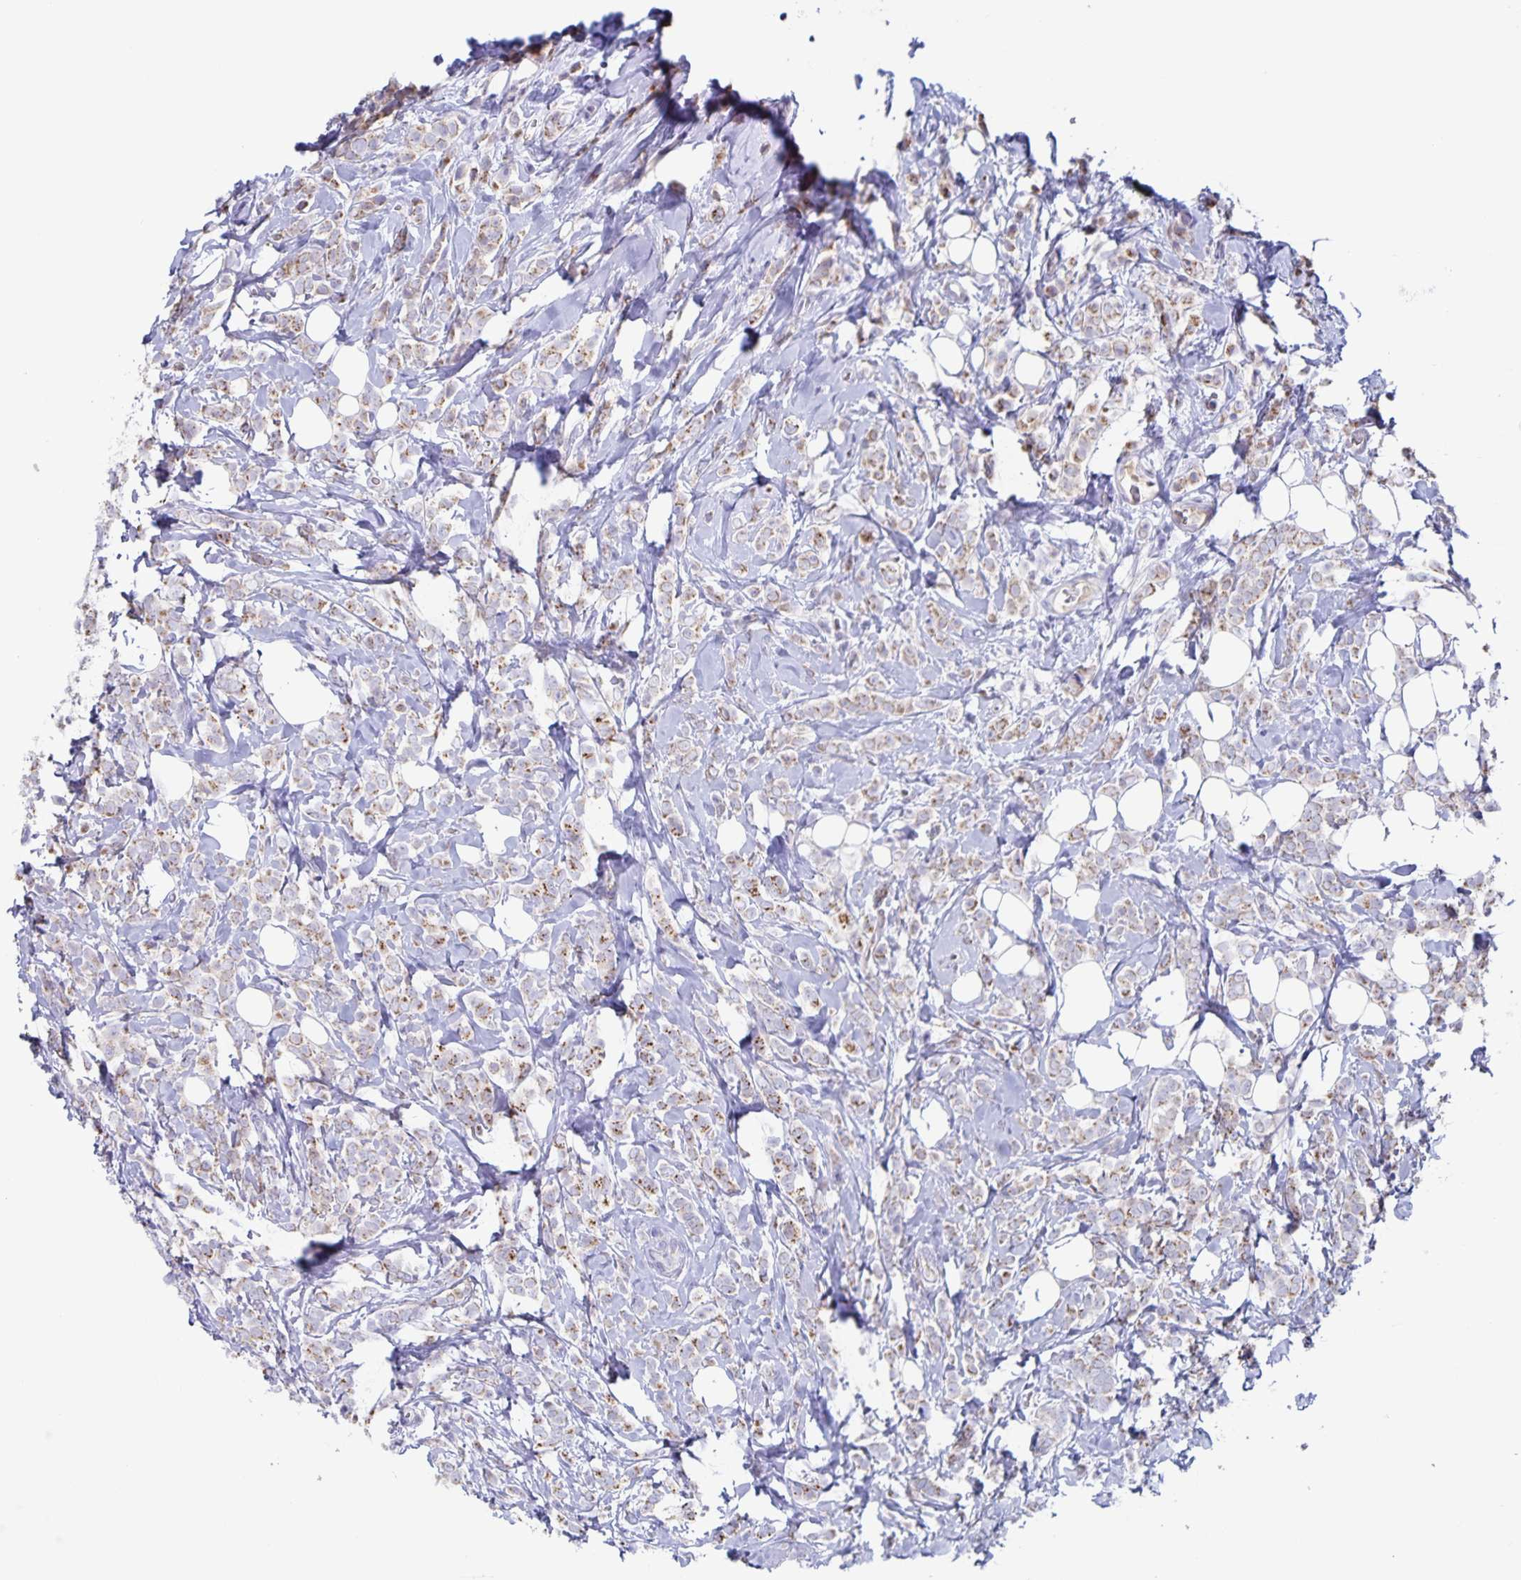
{"staining": {"intensity": "weak", "quantity": "25%-75%", "location": "cytoplasmic/membranous"}, "tissue": "breast cancer", "cell_type": "Tumor cells", "image_type": "cancer", "snomed": [{"axis": "morphology", "description": "Lobular carcinoma"}, {"axis": "topography", "description": "Breast"}], "caption": "Brown immunohistochemical staining in human lobular carcinoma (breast) shows weak cytoplasmic/membranous positivity in about 25%-75% of tumor cells. (brown staining indicates protein expression, while blue staining denotes nuclei).", "gene": "RPL36A", "patient": {"sex": "female", "age": 49}}